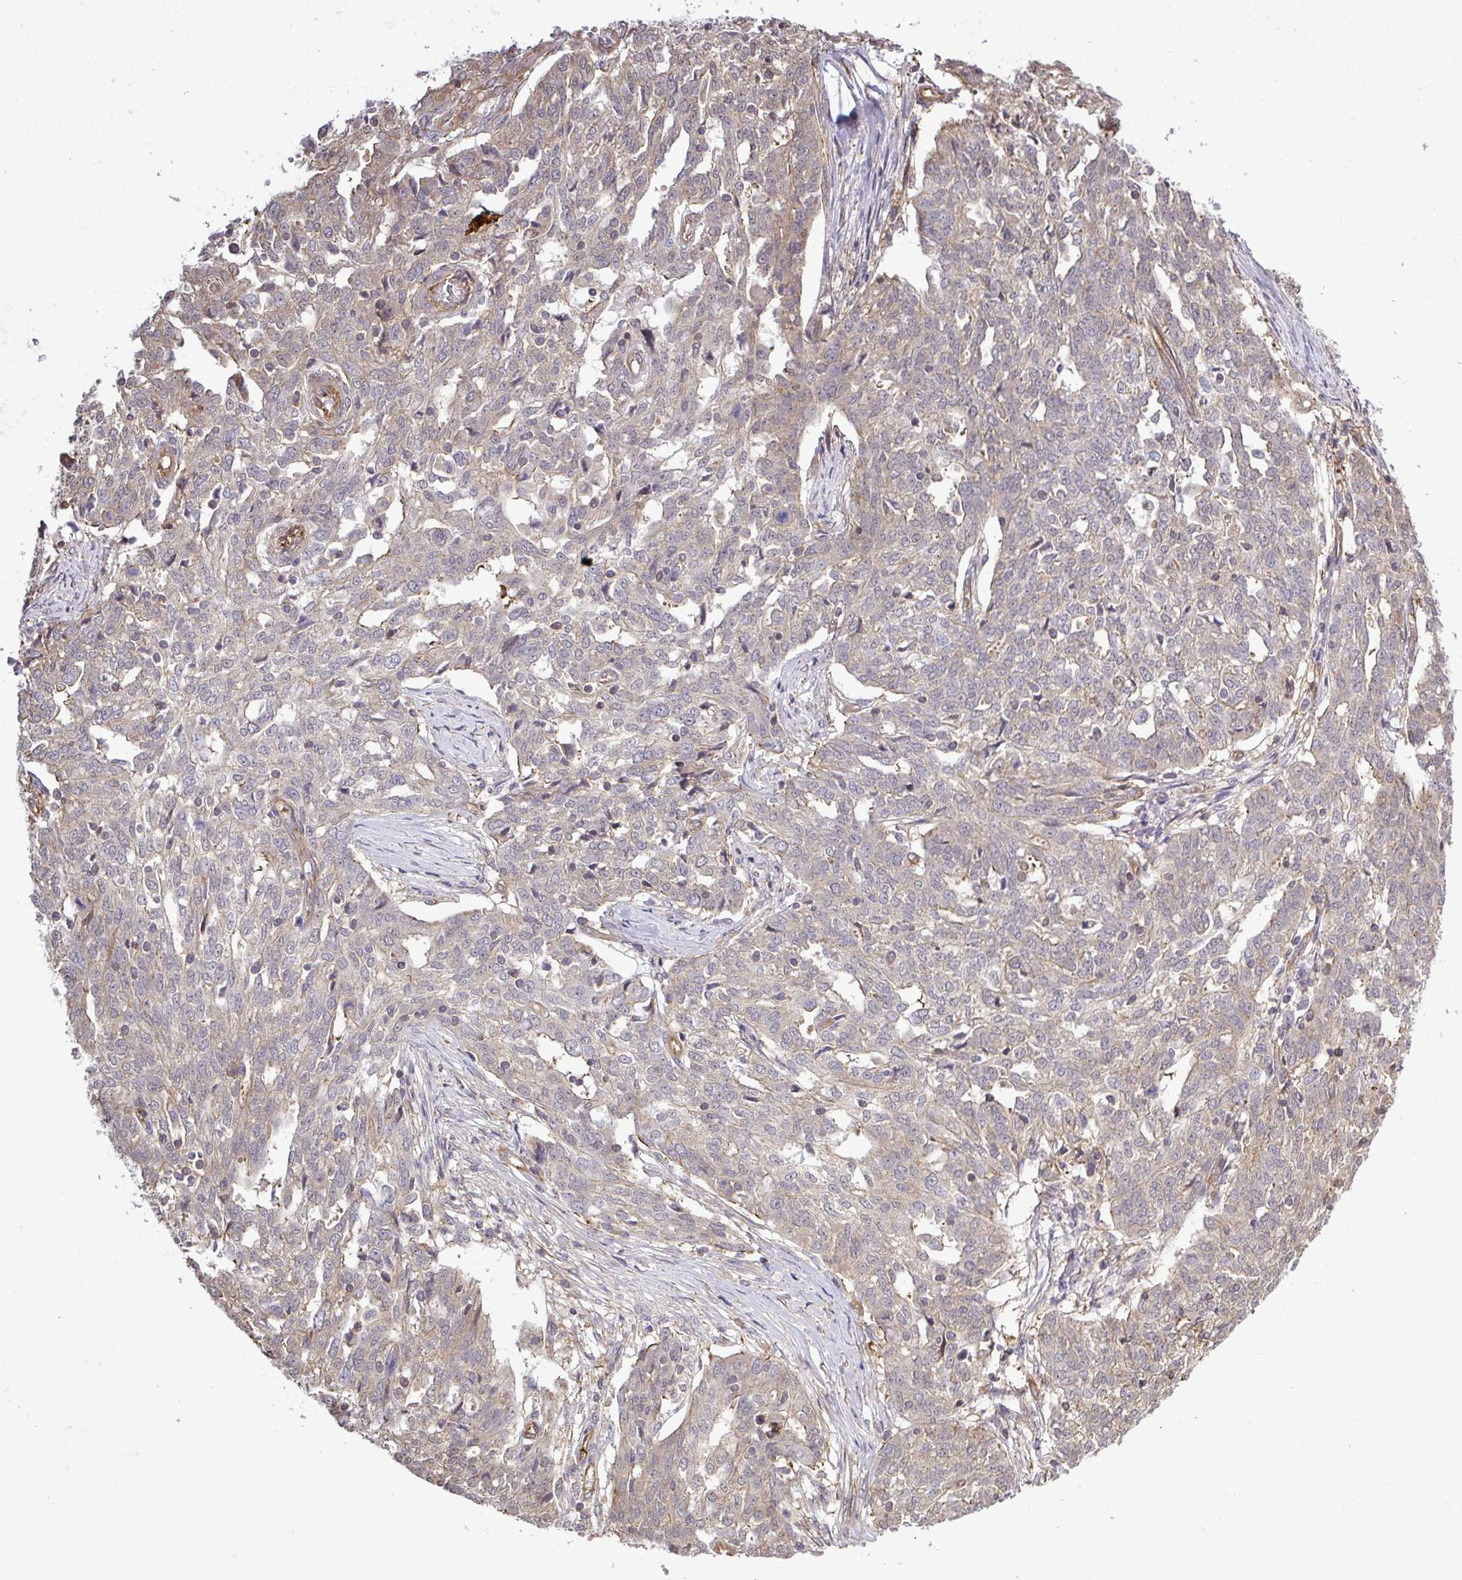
{"staining": {"intensity": "weak", "quantity": ">75%", "location": "cytoplasmic/membranous"}, "tissue": "ovarian cancer", "cell_type": "Tumor cells", "image_type": "cancer", "snomed": [{"axis": "morphology", "description": "Cystadenocarcinoma, serous, NOS"}, {"axis": "topography", "description": "Ovary"}], "caption": "Immunohistochemical staining of serous cystadenocarcinoma (ovarian) reveals low levels of weak cytoplasmic/membranous protein expression in approximately >75% of tumor cells.", "gene": "FUT10", "patient": {"sex": "female", "age": 67}}